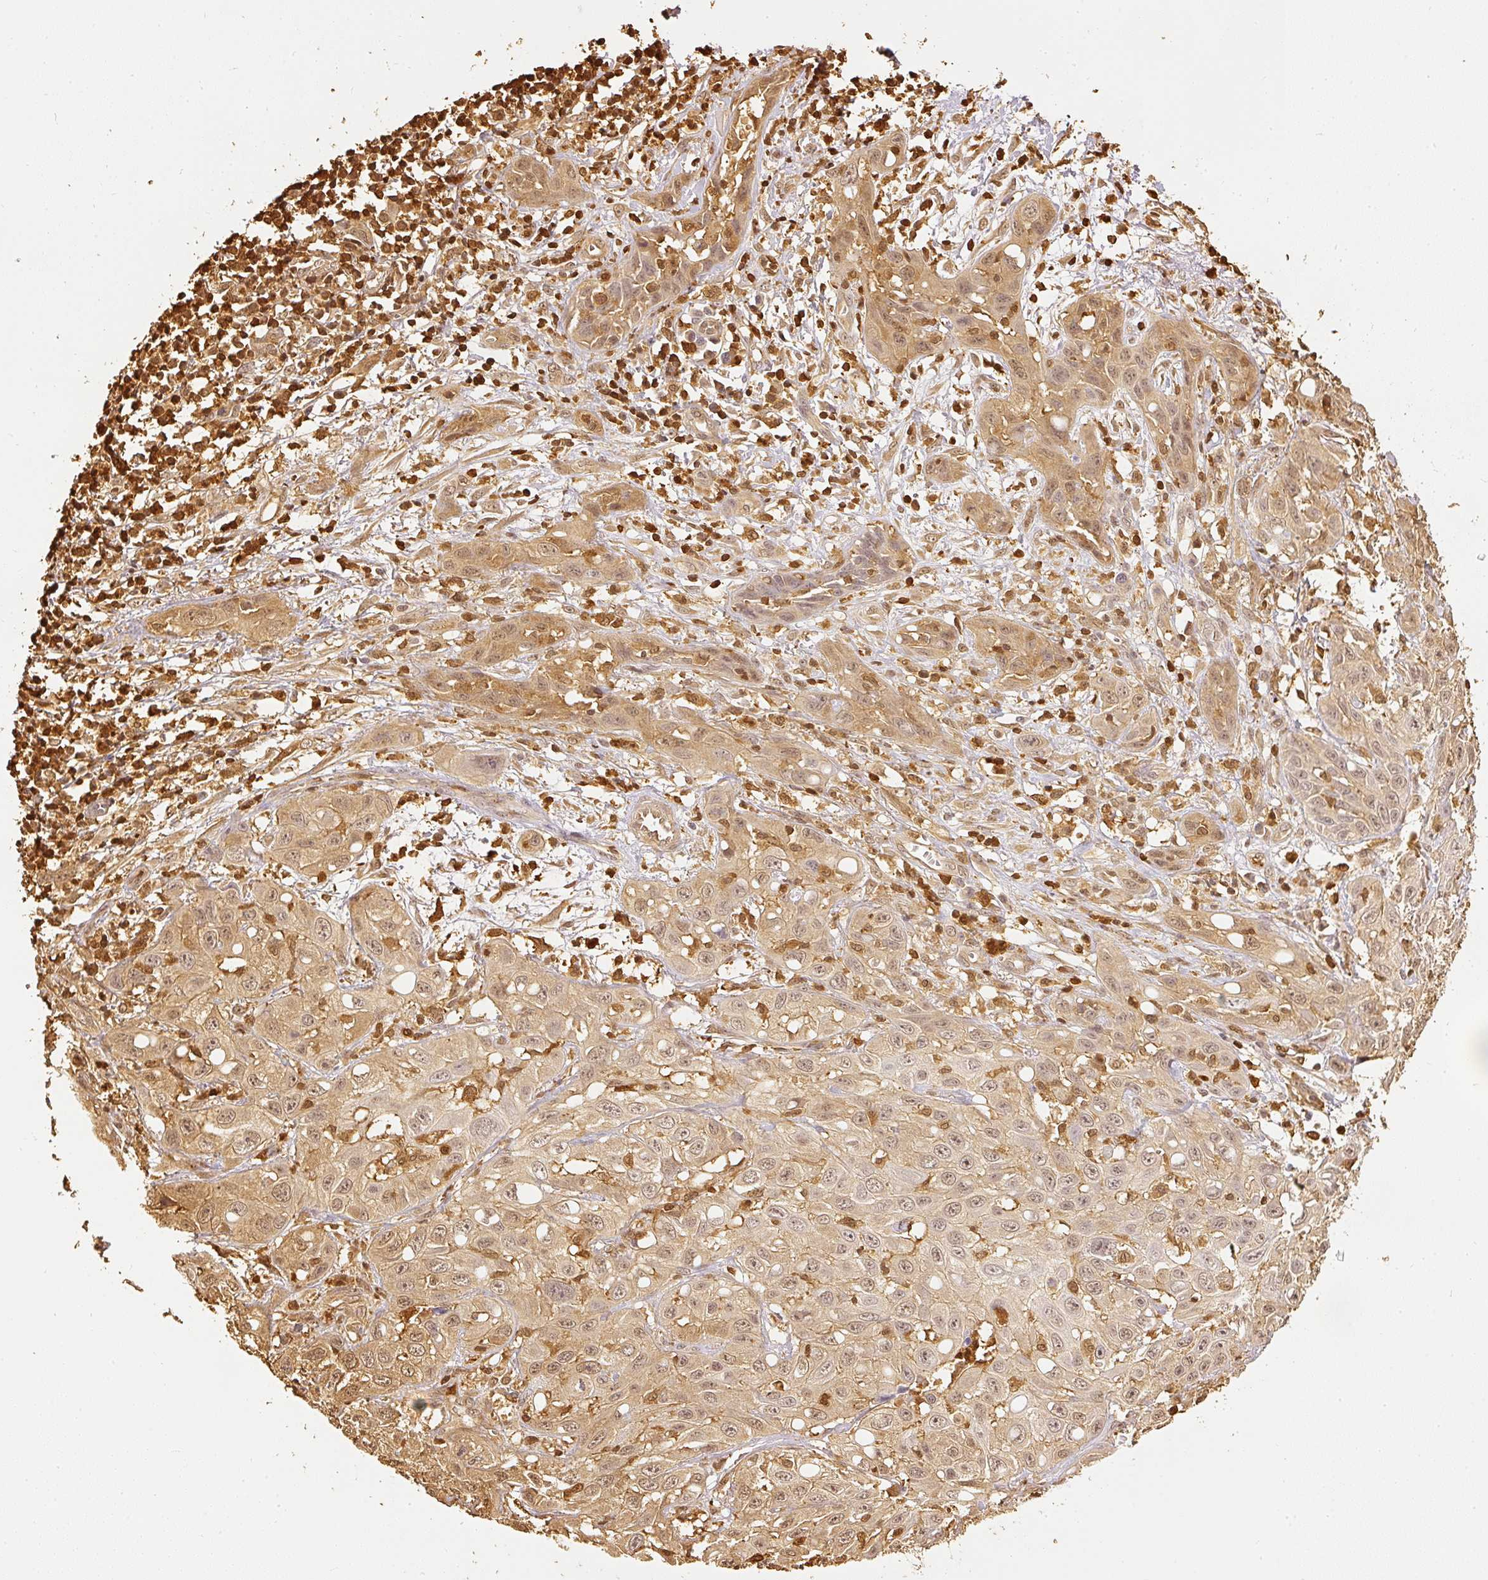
{"staining": {"intensity": "weak", "quantity": ">75%", "location": "cytoplasmic/membranous,nuclear"}, "tissue": "skin cancer", "cell_type": "Tumor cells", "image_type": "cancer", "snomed": [{"axis": "morphology", "description": "Squamous cell carcinoma, NOS"}, {"axis": "topography", "description": "Skin"}, {"axis": "topography", "description": "Vulva"}], "caption": "Tumor cells exhibit weak cytoplasmic/membranous and nuclear positivity in approximately >75% of cells in skin squamous cell carcinoma. Nuclei are stained in blue.", "gene": "PFN1", "patient": {"sex": "female", "age": 71}}